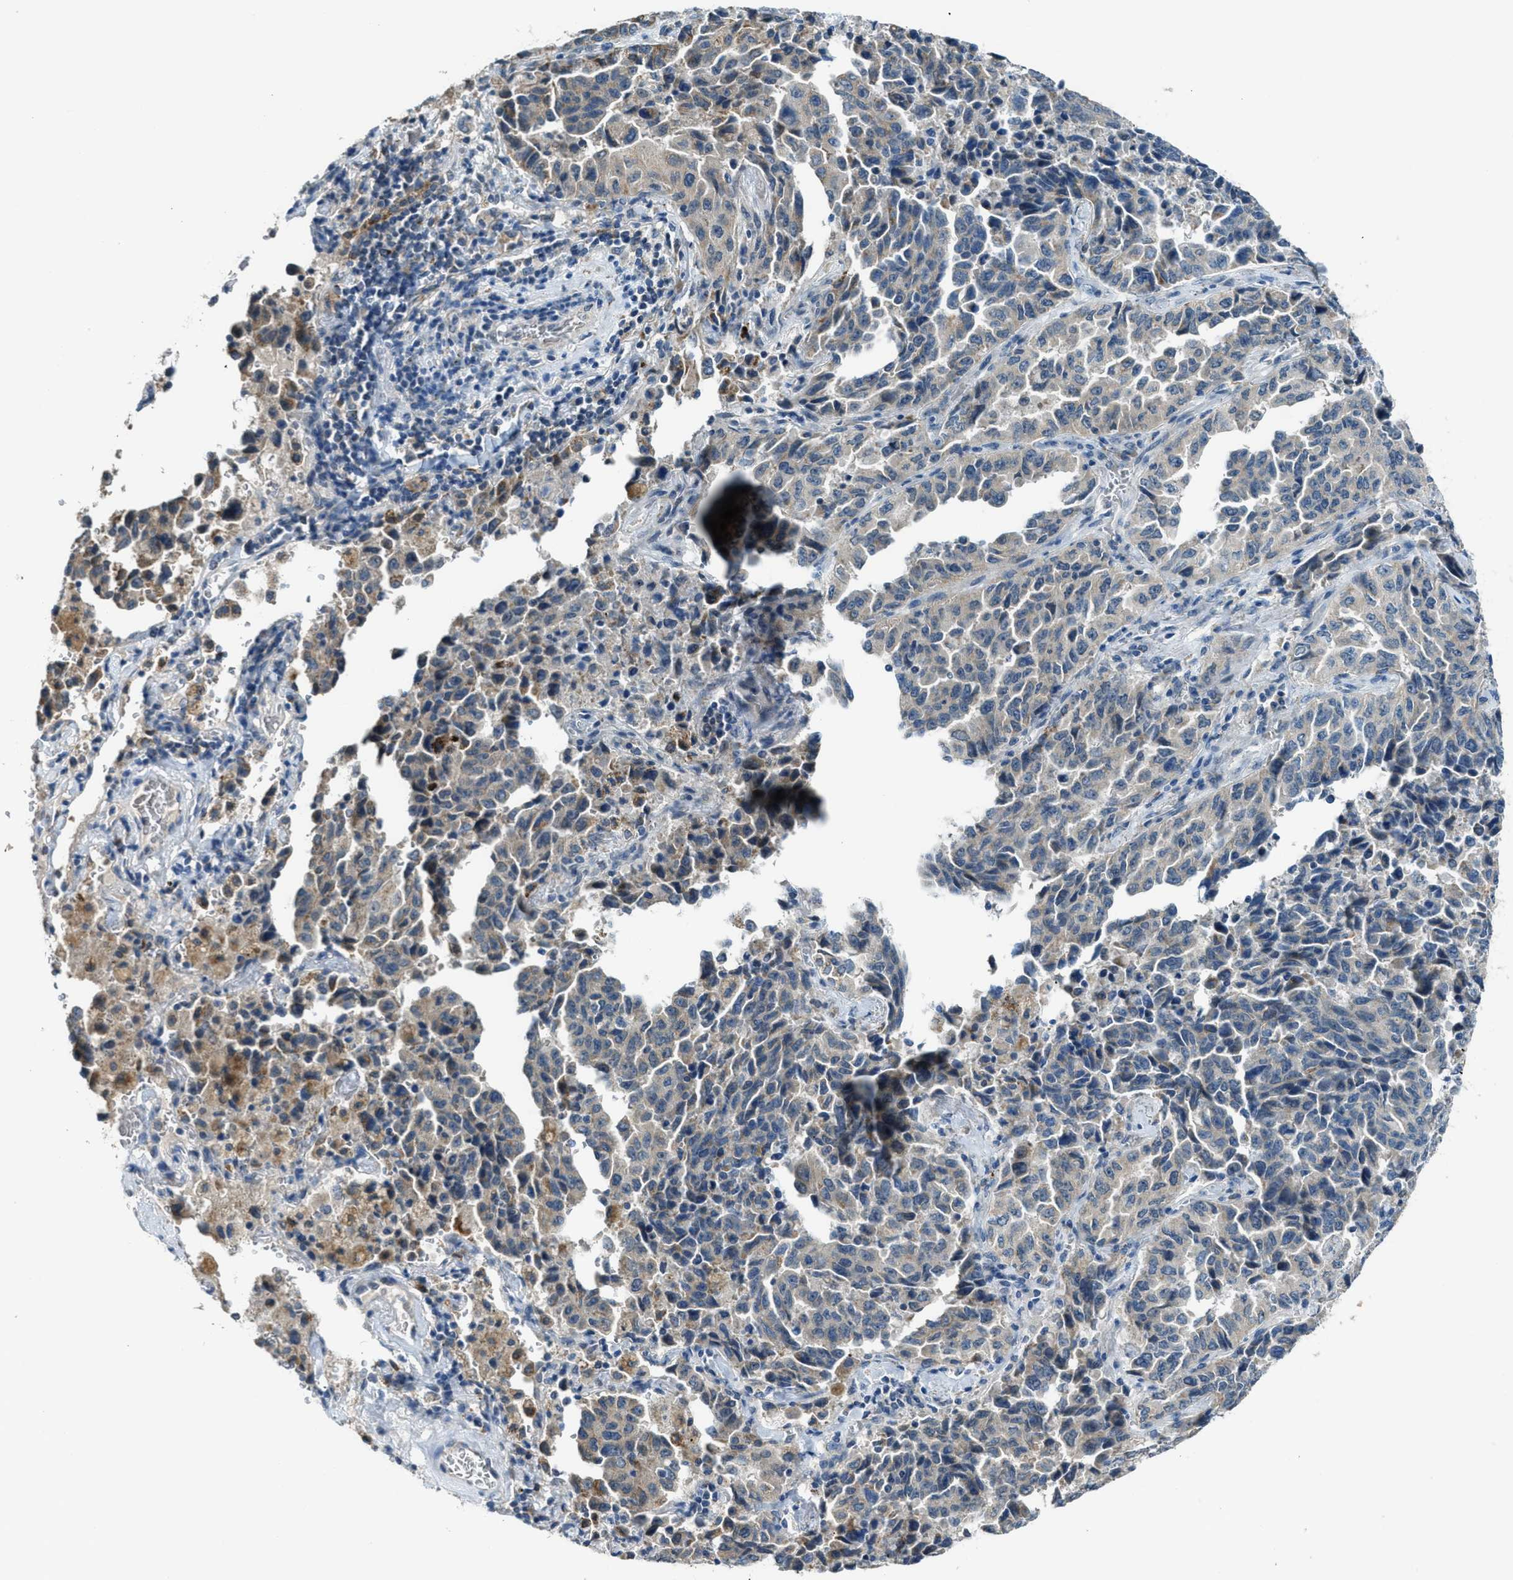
{"staining": {"intensity": "weak", "quantity": "<25%", "location": "cytoplasmic/membranous"}, "tissue": "lung cancer", "cell_type": "Tumor cells", "image_type": "cancer", "snomed": [{"axis": "morphology", "description": "Adenocarcinoma, NOS"}, {"axis": "topography", "description": "Lung"}], "caption": "Immunohistochemistry of human lung cancer (adenocarcinoma) reveals no positivity in tumor cells. Brightfield microscopy of immunohistochemistry (IHC) stained with DAB (3,3'-diaminobenzidine) (brown) and hematoxylin (blue), captured at high magnification.", "gene": "CDON", "patient": {"sex": "female", "age": 51}}